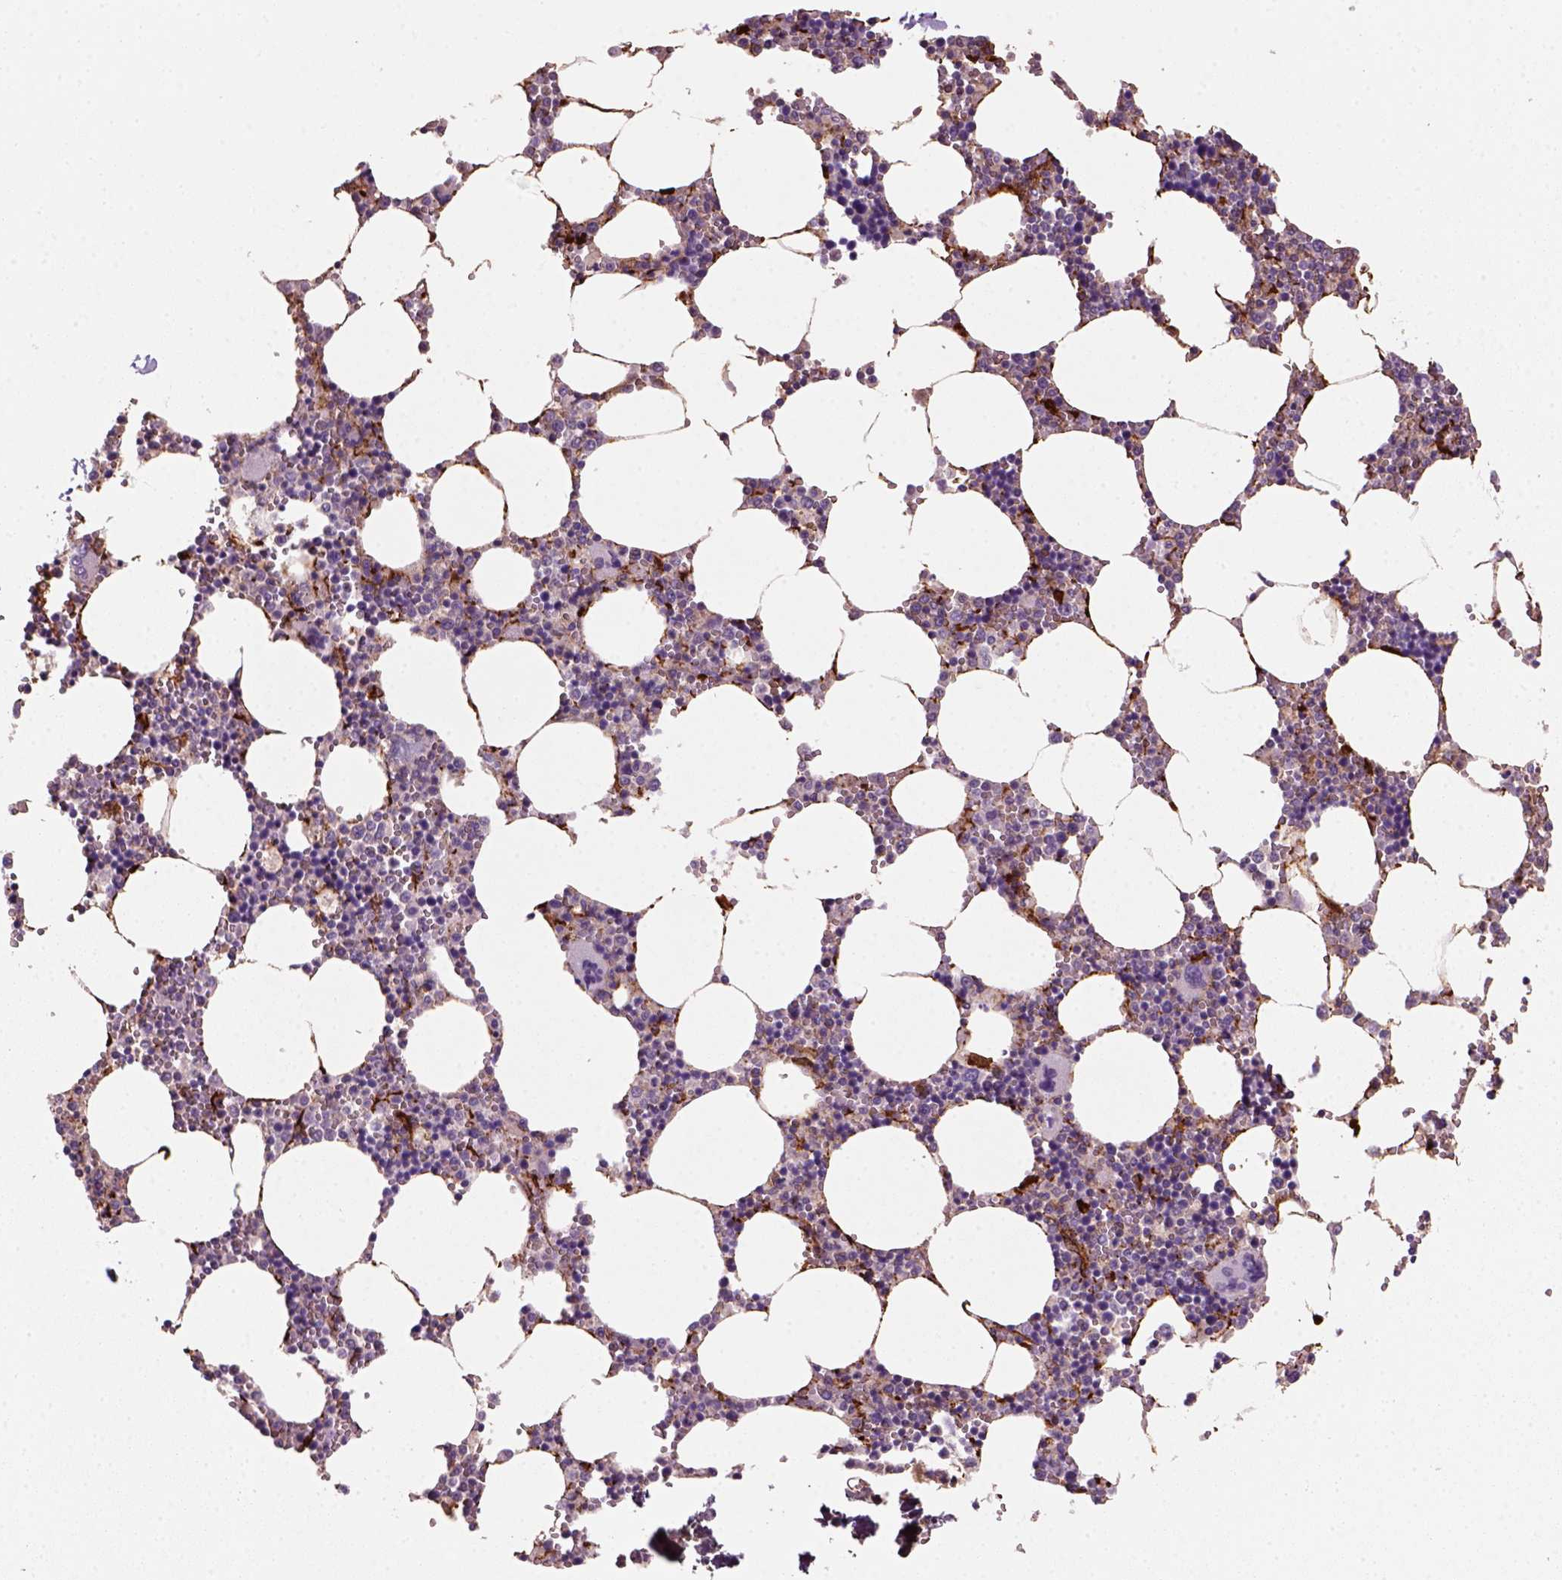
{"staining": {"intensity": "strong", "quantity": "<25%", "location": "cytoplasmic/membranous"}, "tissue": "bone marrow", "cell_type": "Hematopoietic cells", "image_type": "normal", "snomed": [{"axis": "morphology", "description": "Normal tissue, NOS"}, {"axis": "topography", "description": "Bone marrow"}], "caption": "DAB immunohistochemical staining of unremarkable bone marrow displays strong cytoplasmic/membranous protein staining in about <25% of hematopoietic cells. The staining was performed using DAB (3,3'-diaminobenzidine) to visualize the protein expression in brown, while the nuclei were stained in blue with hematoxylin (Magnification: 20x).", "gene": "MARCKS", "patient": {"sex": "male", "age": 54}}